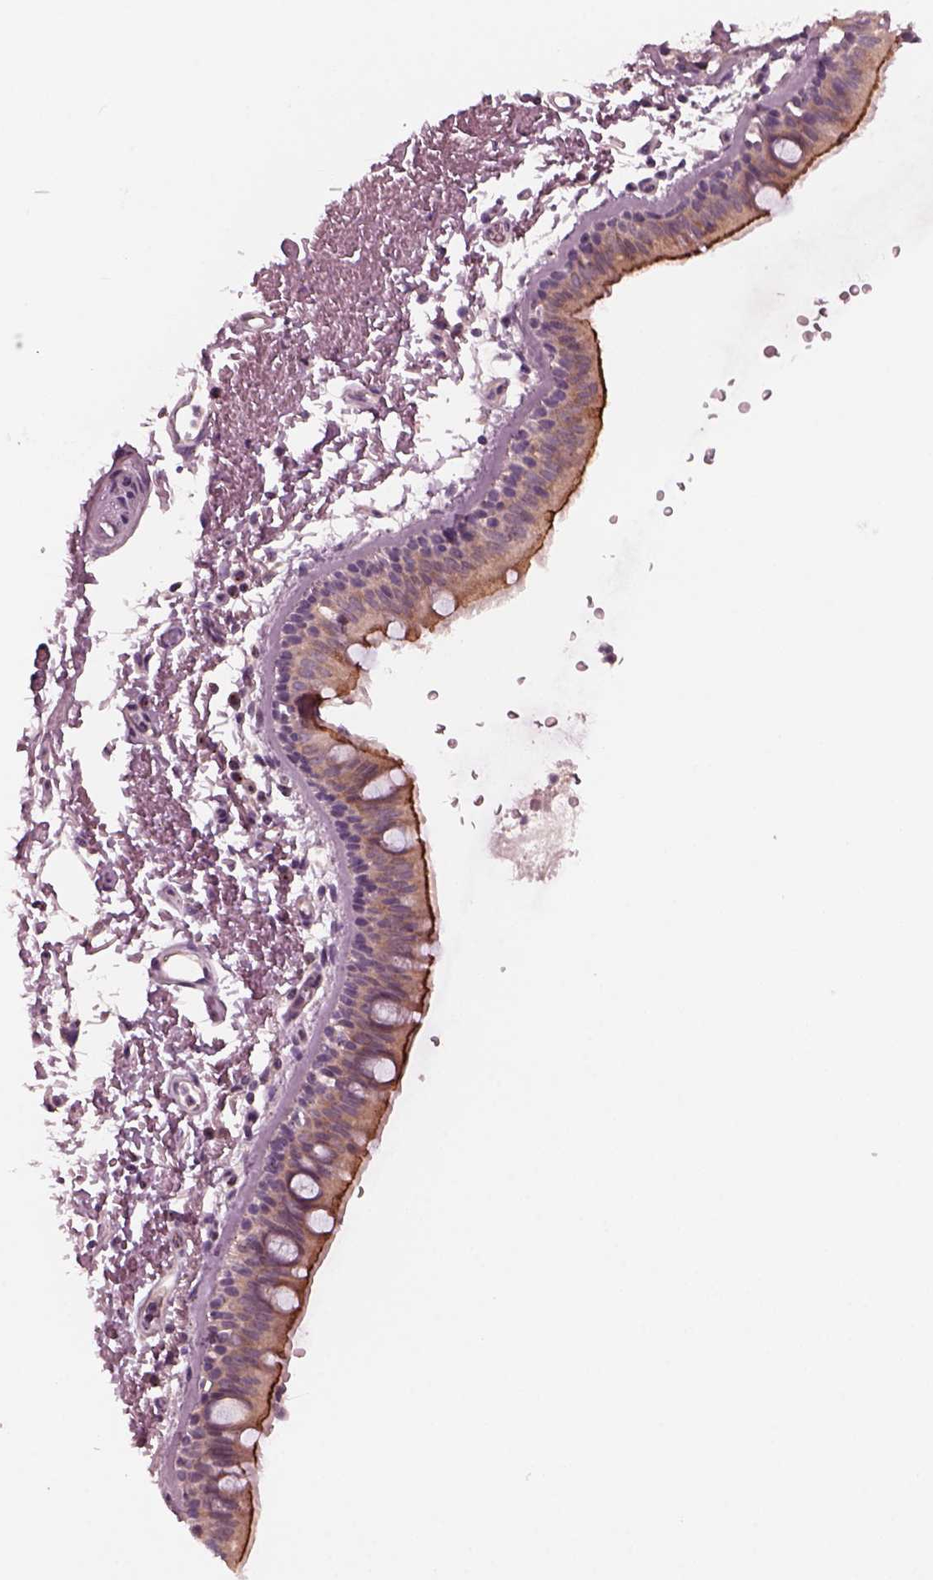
{"staining": {"intensity": "strong", "quantity": "25%-75%", "location": "cytoplasmic/membranous"}, "tissue": "bronchus", "cell_type": "Respiratory epithelial cells", "image_type": "normal", "snomed": [{"axis": "morphology", "description": "Normal tissue, NOS"}, {"axis": "topography", "description": "Lymph node"}, {"axis": "topography", "description": "Bronchus"}], "caption": "Strong cytoplasmic/membranous protein expression is identified in about 25%-75% of respiratory epithelial cells in bronchus. The staining was performed using DAB (3,3'-diaminobenzidine), with brown indicating positive protein expression. Nuclei are stained blue with hematoxylin.", "gene": "SAXO1", "patient": {"sex": "female", "age": 70}}